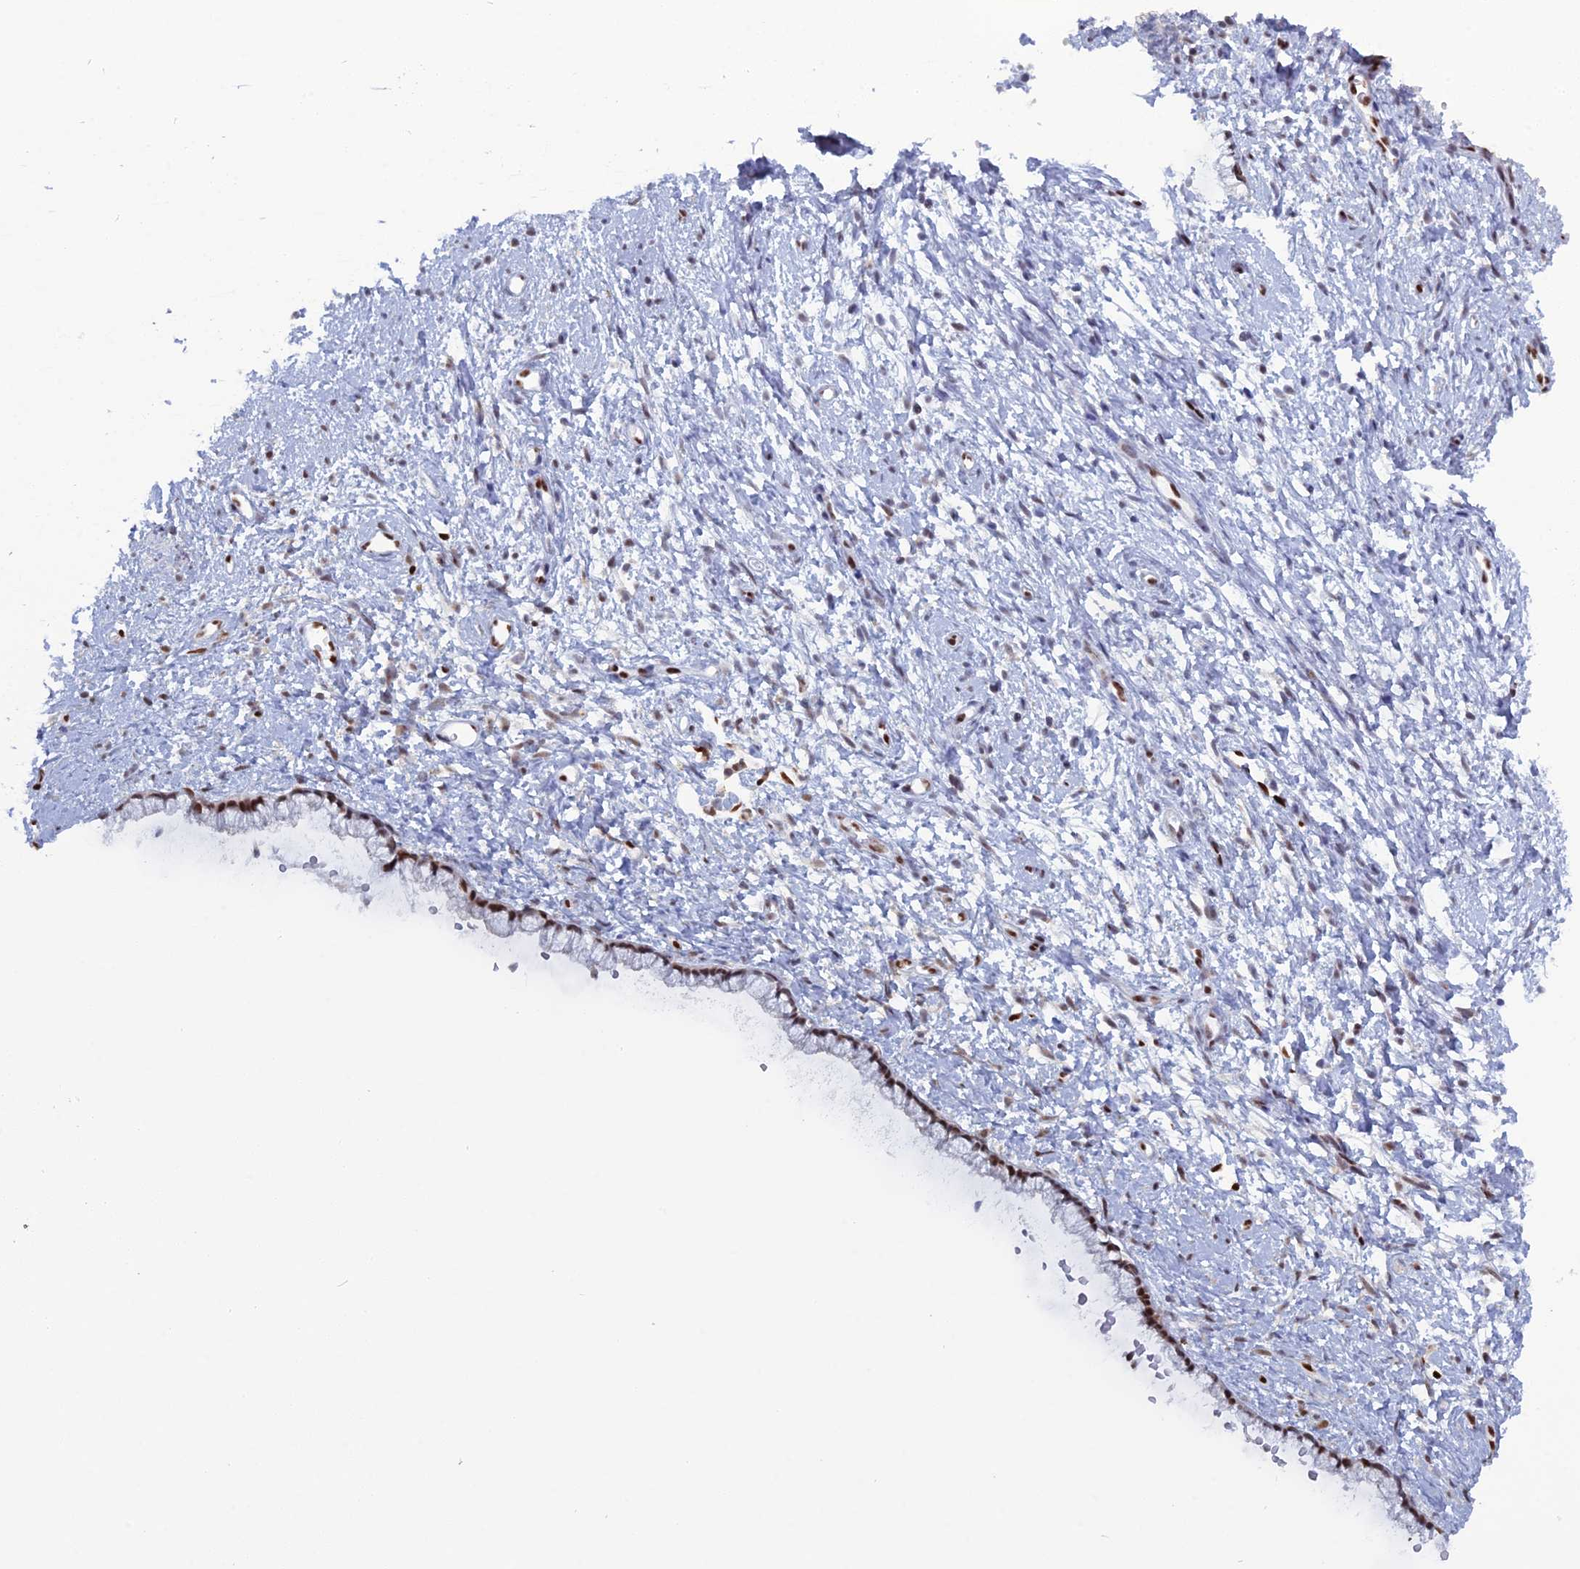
{"staining": {"intensity": "strong", "quantity": "<25%", "location": "nuclear"}, "tissue": "cervix", "cell_type": "Glandular cells", "image_type": "normal", "snomed": [{"axis": "morphology", "description": "Normal tissue, NOS"}, {"axis": "topography", "description": "Cervix"}], "caption": "The photomicrograph displays immunohistochemical staining of unremarkable cervix. There is strong nuclear expression is appreciated in approximately <25% of glandular cells.", "gene": "NOL4L", "patient": {"sex": "female", "age": 57}}